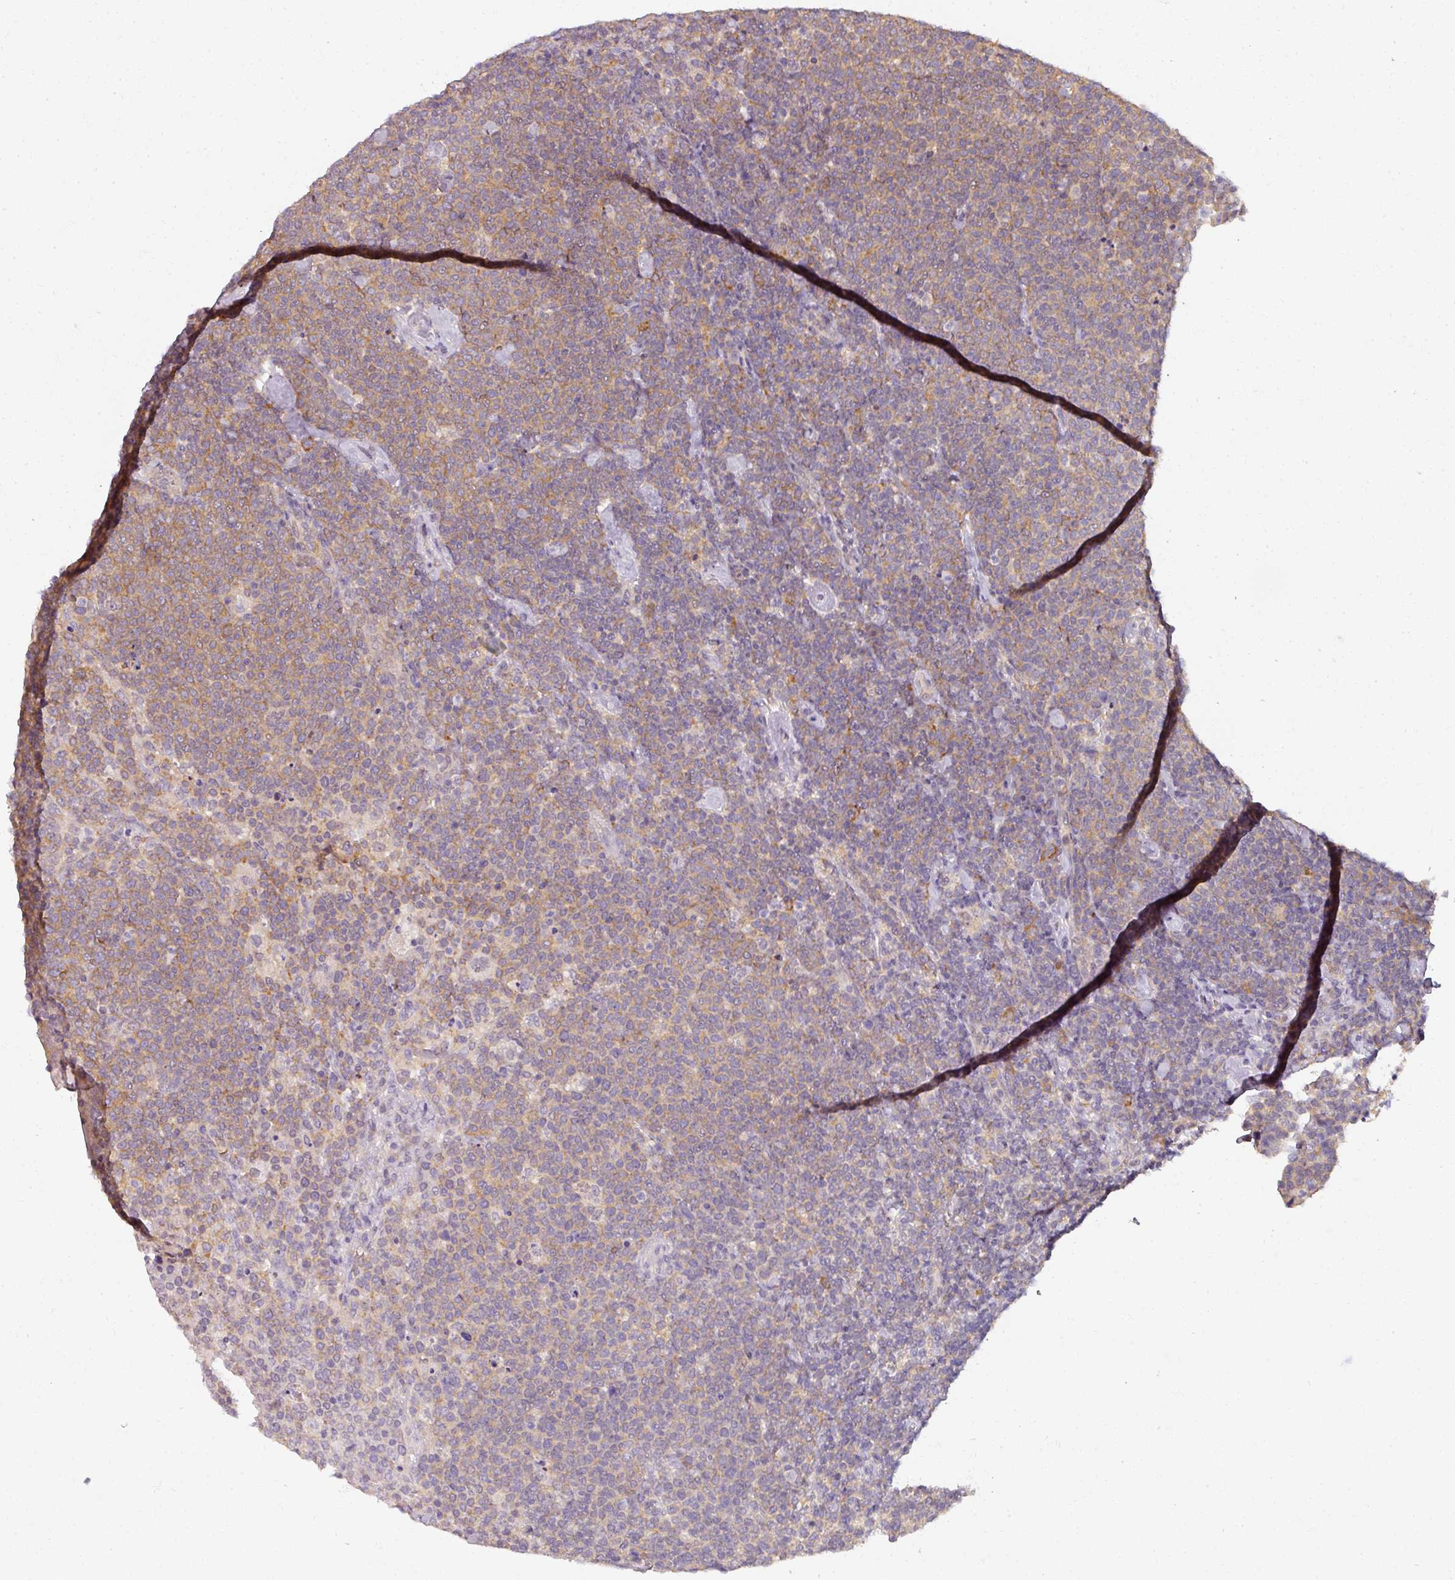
{"staining": {"intensity": "moderate", "quantity": "<25%", "location": "cytoplasmic/membranous"}, "tissue": "lymphoma", "cell_type": "Tumor cells", "image_type": "cancer", "snomed": [{"axis": "morphology", "description": "Malignant lymphoma, non-Hodgkin's type, High grade"}, {"axis": "topography", "description": "Lymph node"}], "caption": "Brown immunohistochemical staining in human malignant lymphoma, non-Hodgkin's type (high-grade) exhibits moderate cytoplasmic/membranous staining in approximately <25% of tumor cells. (Brightfield microscopy of DAB IHC at high magnification).", "gene": "AGPAT4", "patient": {"sex": "male", "age": 61}}